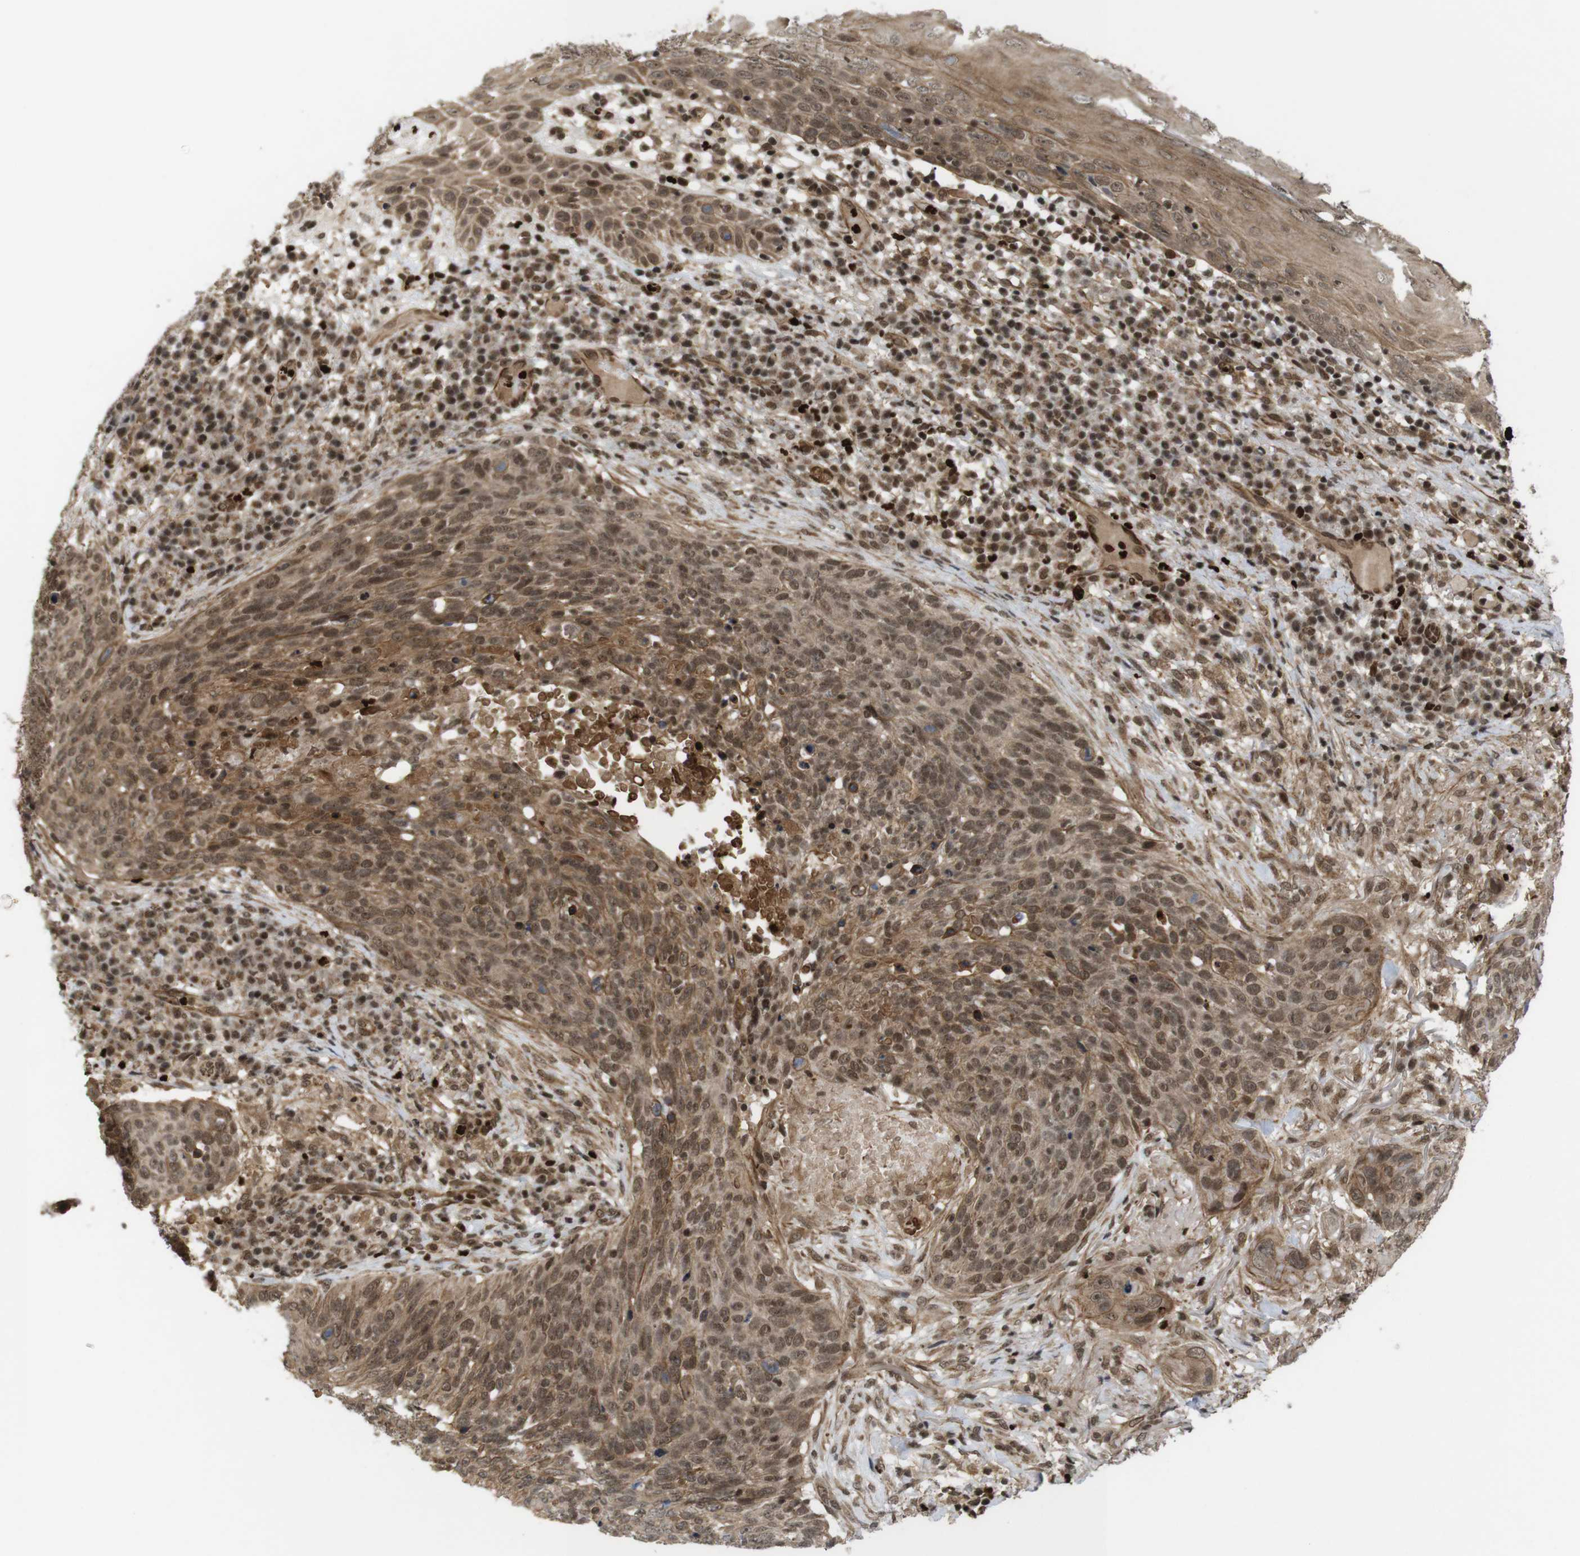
{"staining": {"intensity": "moderate", "quantity": ">75%", "location": "cytoplasmic/membranous,nuclear"}, "tissue": "skin cancer", "cell_type": "Tumor cells", "image_type": "cancer", "snomed": [{"axis": "morphology", "description": "Squamous cell carcinoma in situ, NOS"}, {"axis": "morphology", "description": "Squamous cell carcinoma, NOS"}, {"axis": "topography", "description": "Skin"}], "caption": "The micrograph reveals a brown stain indicating the presence of a protein in the cytoplasmic/membranous and nuclear of tumor cells in squamous cell carcinoma in situ (skin).", "gene": "SP2", "patient": {"sex": "male", "age": 93}}